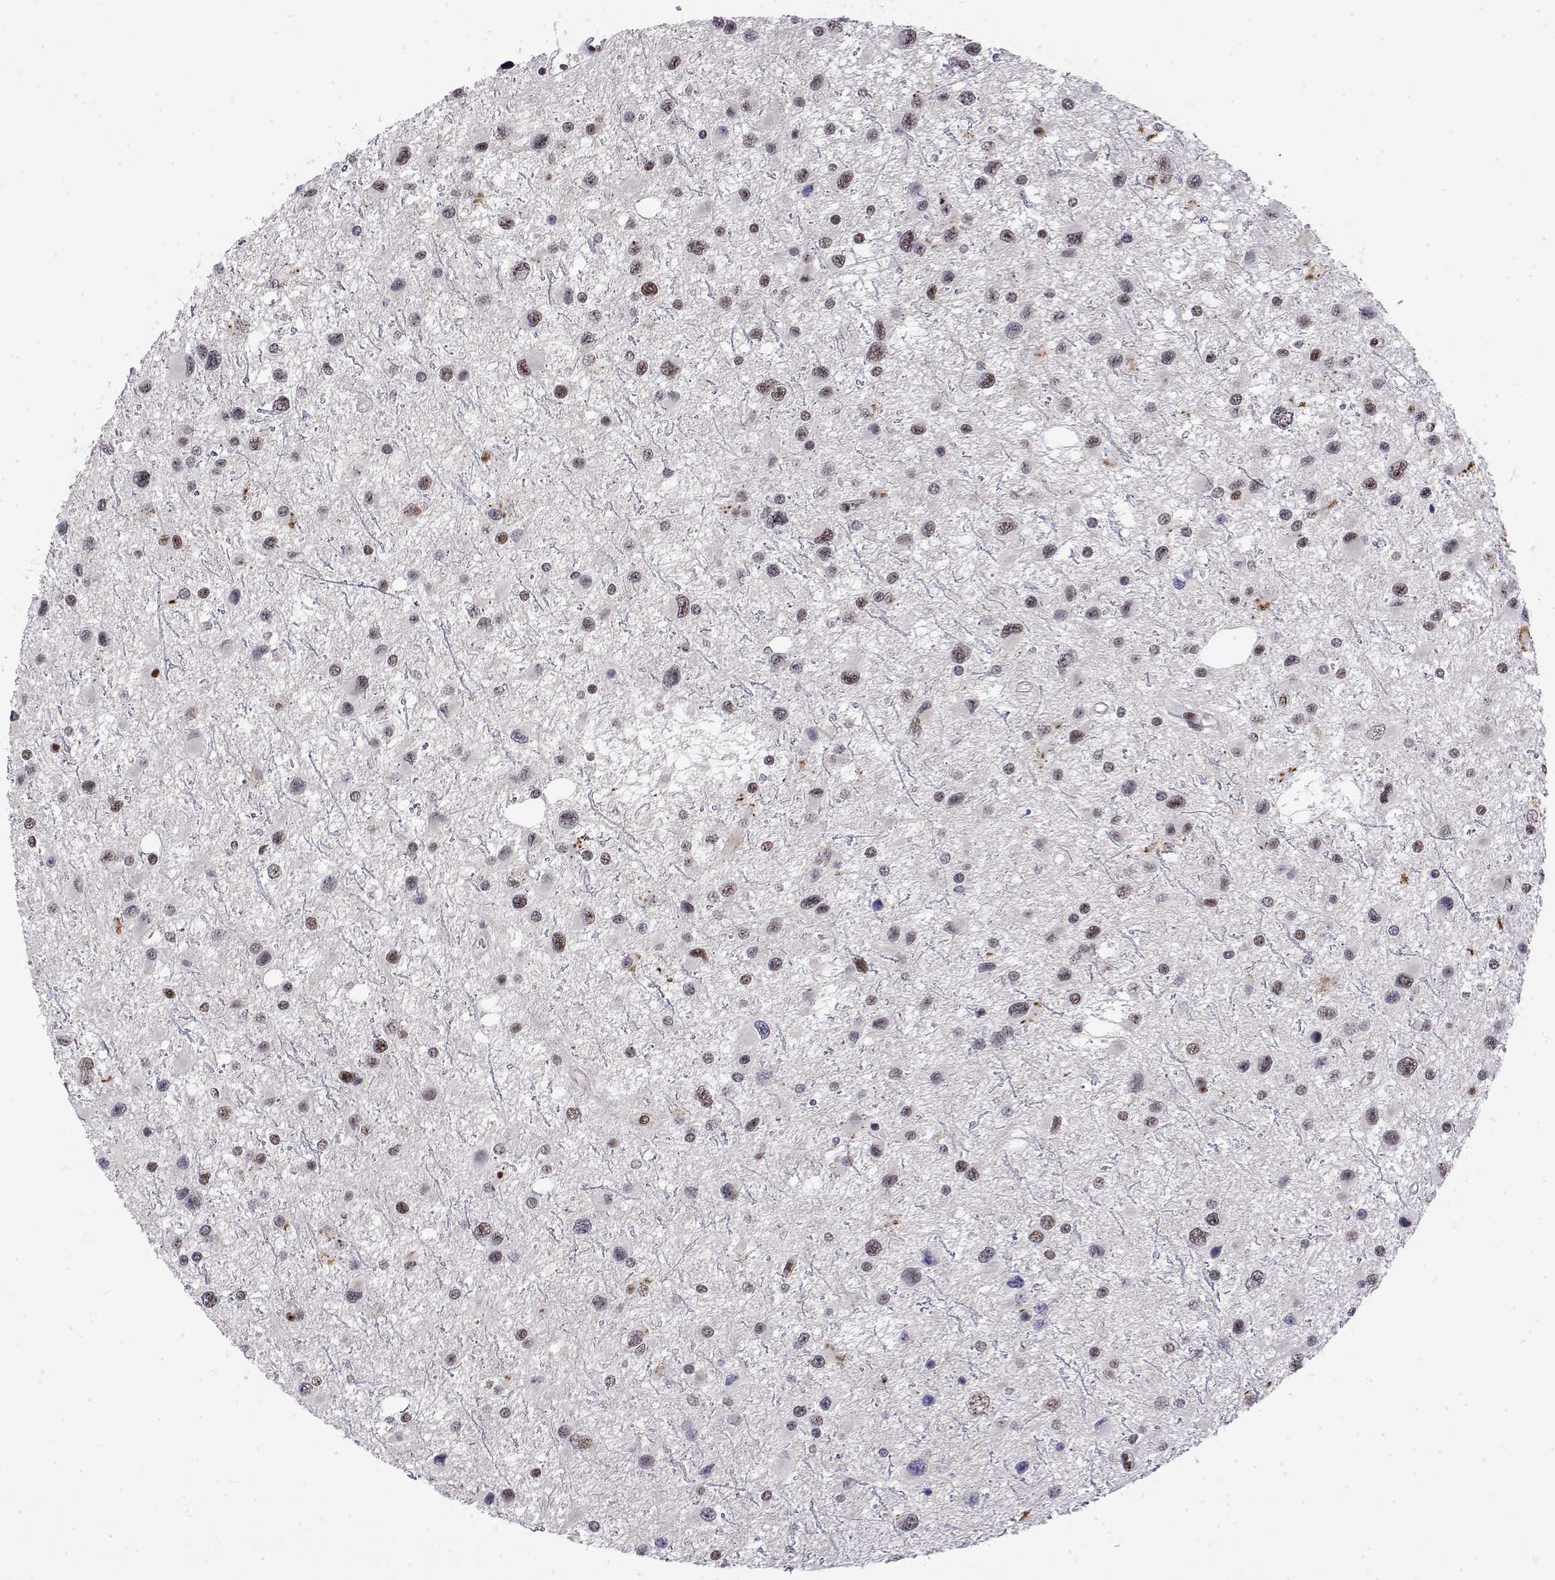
{"staining": {"intensity": "moderate", "quantity": "25%-75%", "location": "nuclear"}, "tissue": "glioma", "cell_type": "Tumor cells", "image_type": "cancer", "snomed": [{"axis": "morphology", "description": "Glioma, malignant, Low grade"}, {"axis": "topography", "description": "Brain"}], "caption": "Immunohistochemistry (DAB) staining of human malignant glioma (low-grade) exhibits moderate nuclear protein positivity in about 25%-75% of tumor cells.", "gene": "POLDIP3", "patient": {"sex": "female", "age": 32}}